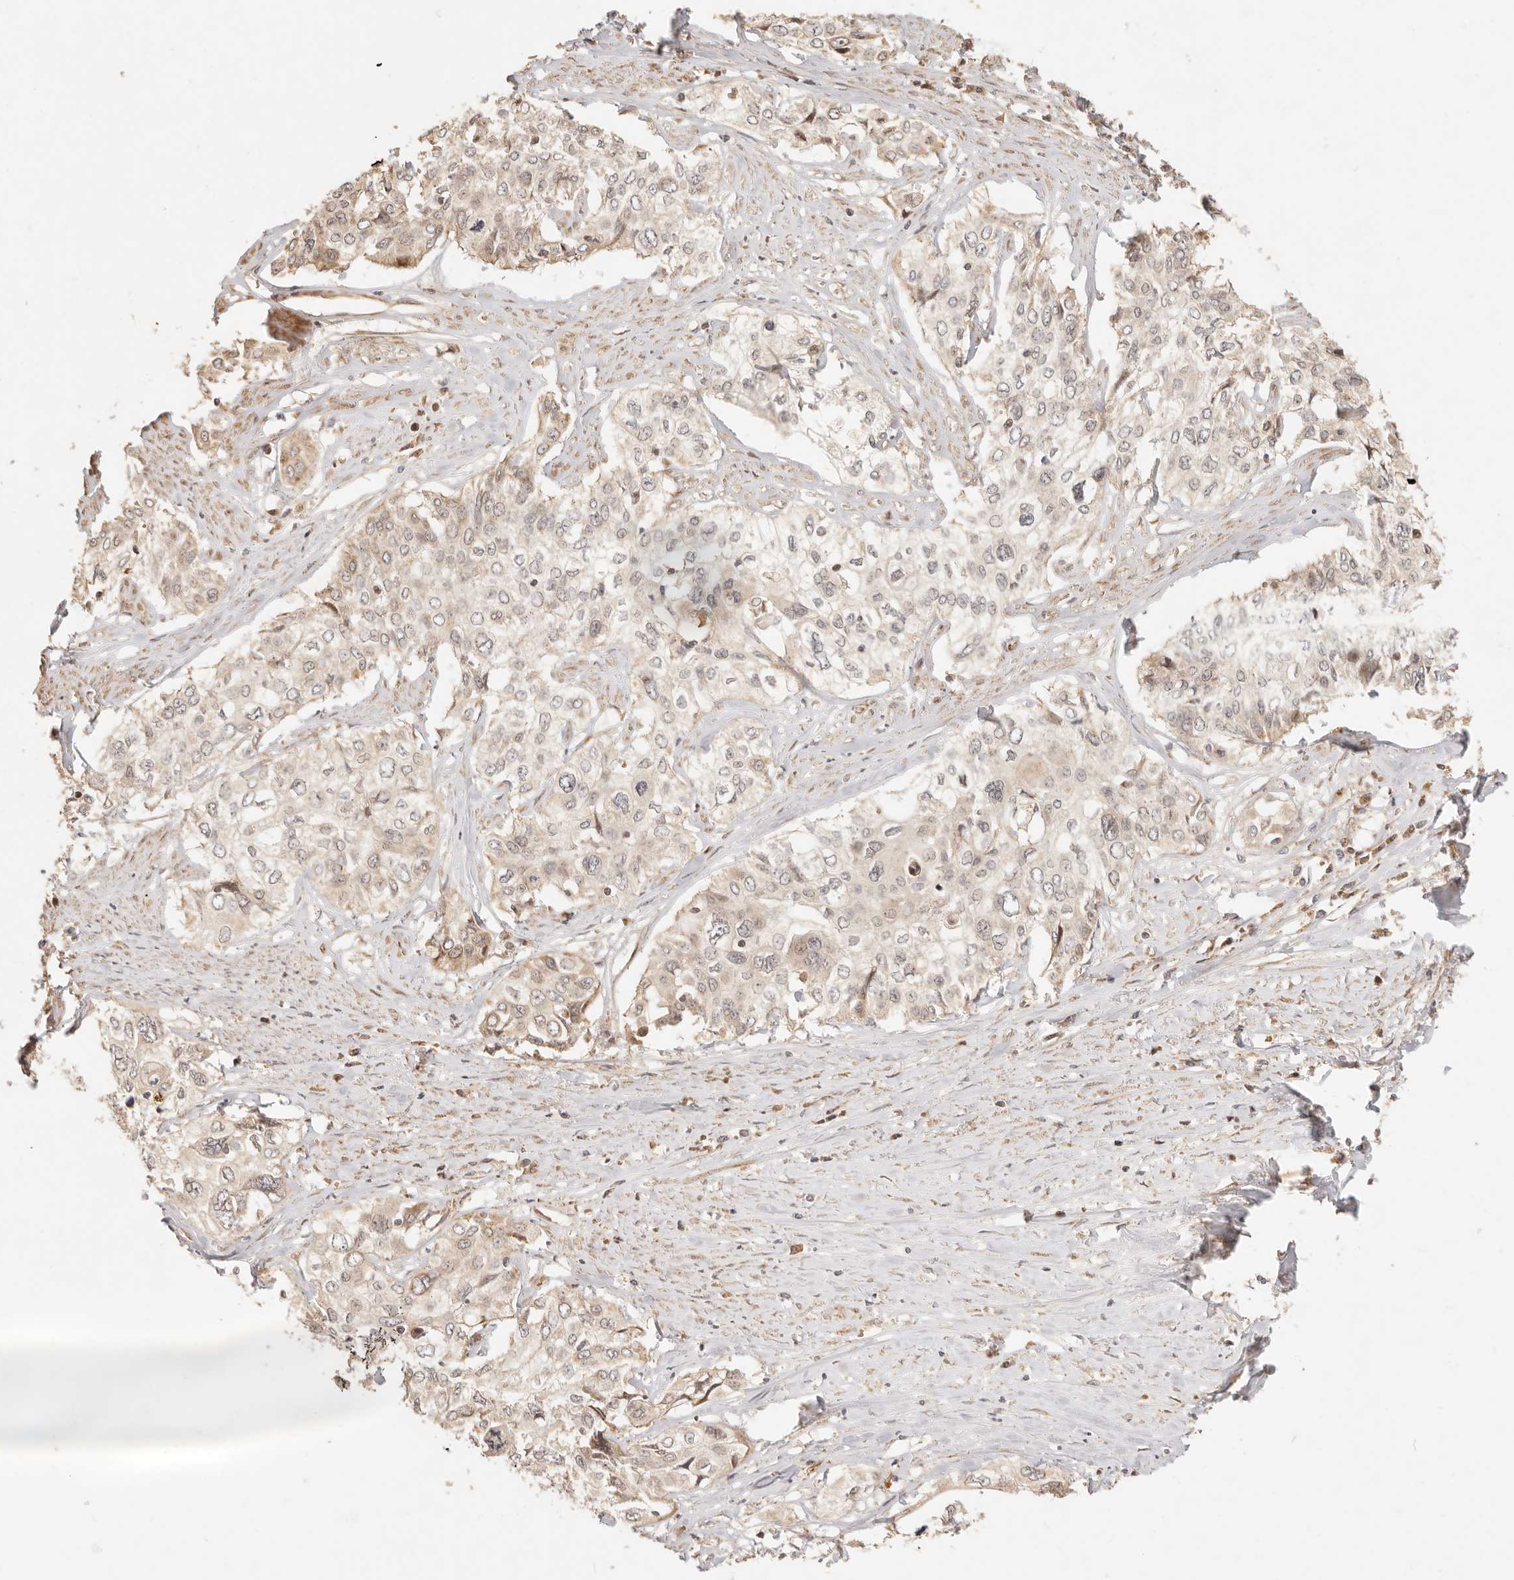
{"staining": {"intensity": "weak", "quantity": ">75%", "location": "cytoplasmic/membranous,nuclear"}, "tissue": "cervical cancer", "cell_type": "Tumor cells", "image_type": "cancer", "snomed": [{"axis": "morphology", "description": "Squamous cell carcinoma, NOS"}, {"axis": "topography", "description": "Cervix"}], "caption": "Tumor cells demonstrate weak cytoplasmic/membranous and nuclear positivity in about >75% of cells in cervical cancer.", "gene": "TIMM17A", "patient": {"sex": "female", "age": 31}}